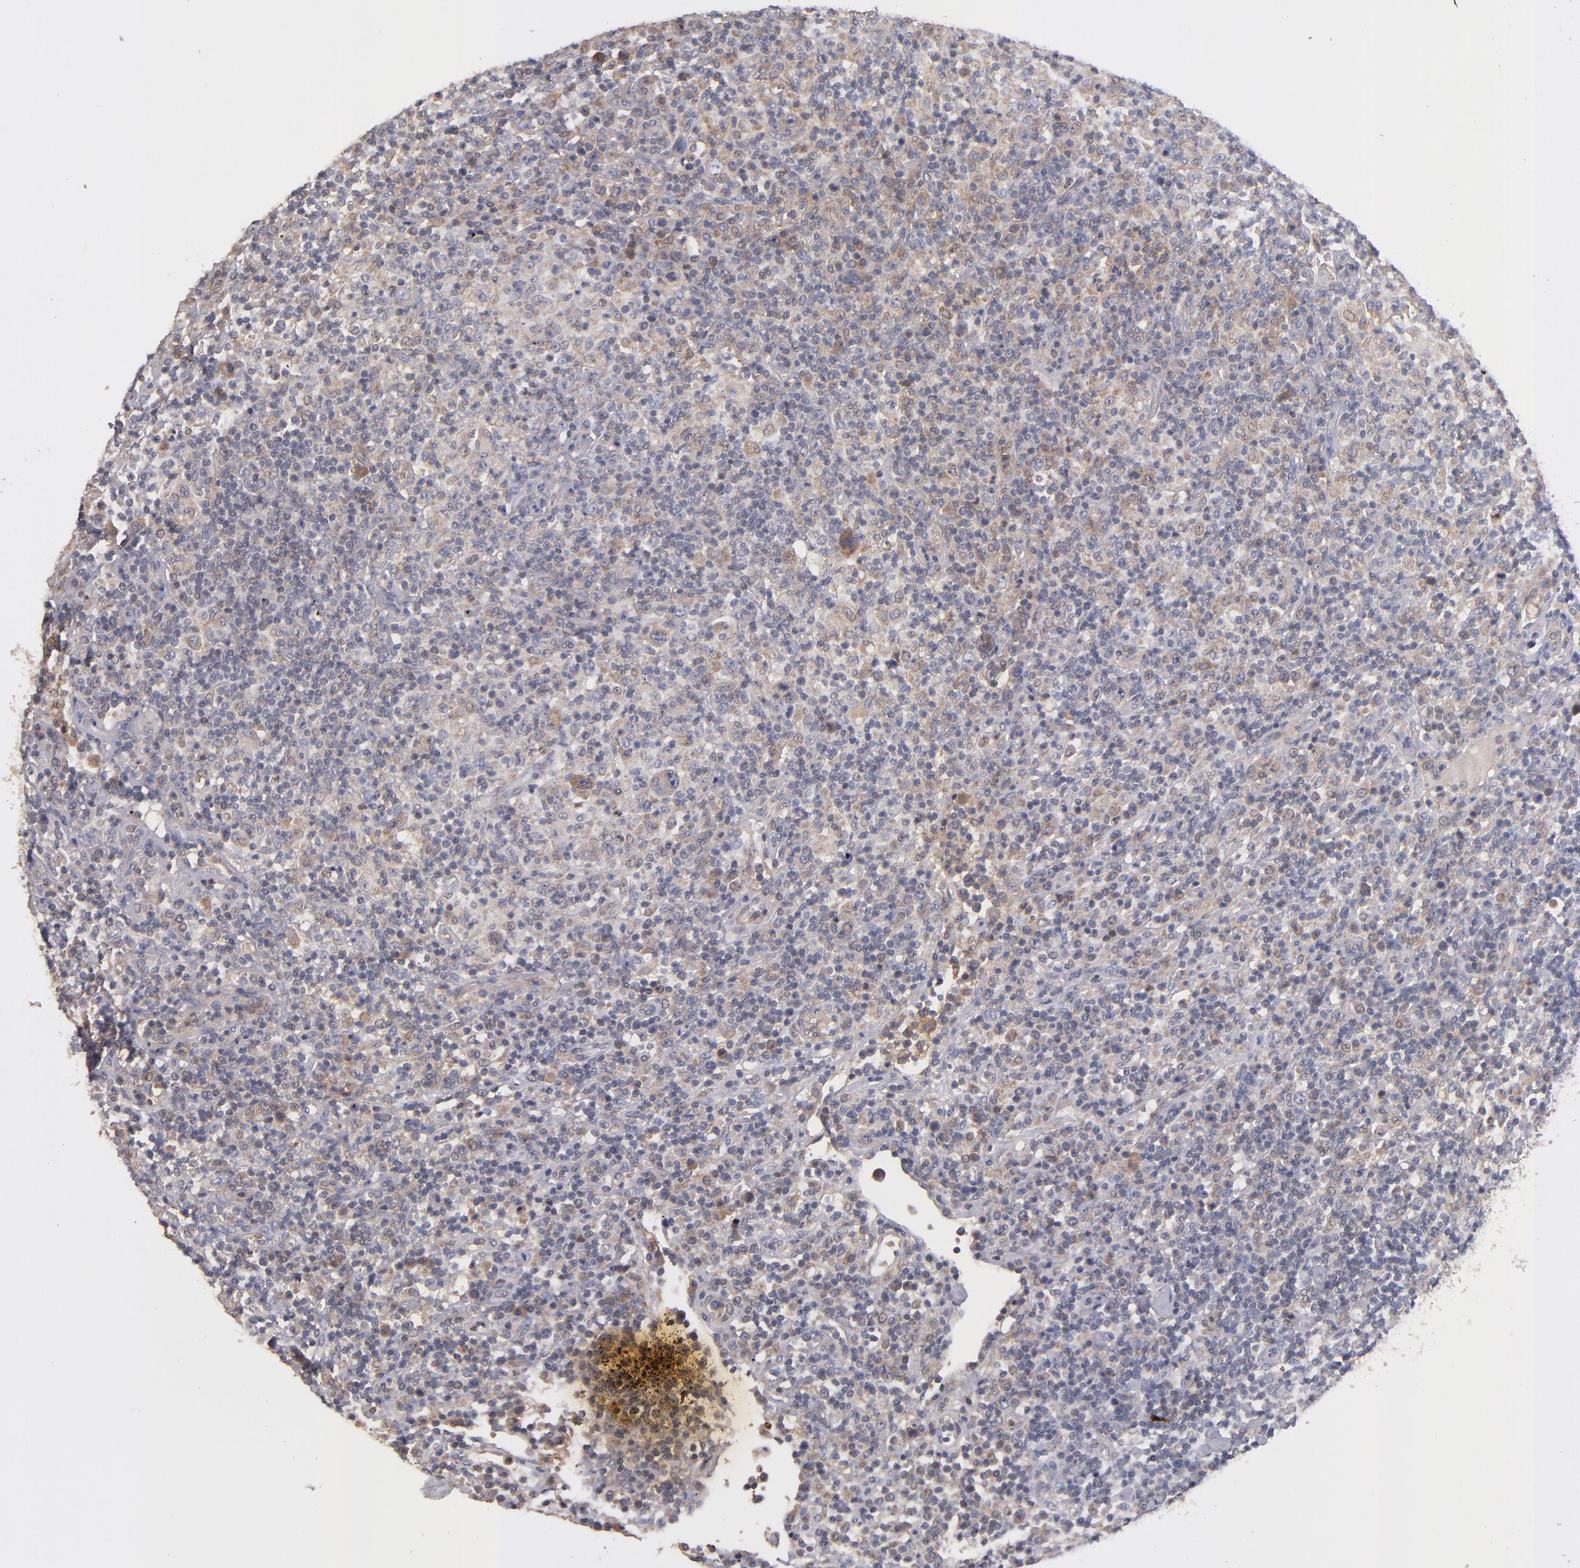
{"staining": {"intensity": "weak", "quantity": "25%-75%", "location": "cytoplasmic/membranous"}, "tissue": "lymphoma", "cell_type": "Tumor cells", "image_type": "cancer", "snomed": [{"axis": "morphology", "description": "Hodgkin's disease, NOS"}, {"axis": "topography", "description": "Lymph node"}], "caption": "Weak cytoplasmic/membranous positivity for a protein is identified in about 25%-75% of tumor cells of lymphoma using immunohistochemistry (IHC).", "gene": "DACT1", "patient": {"sex": "male", "age": 65}}